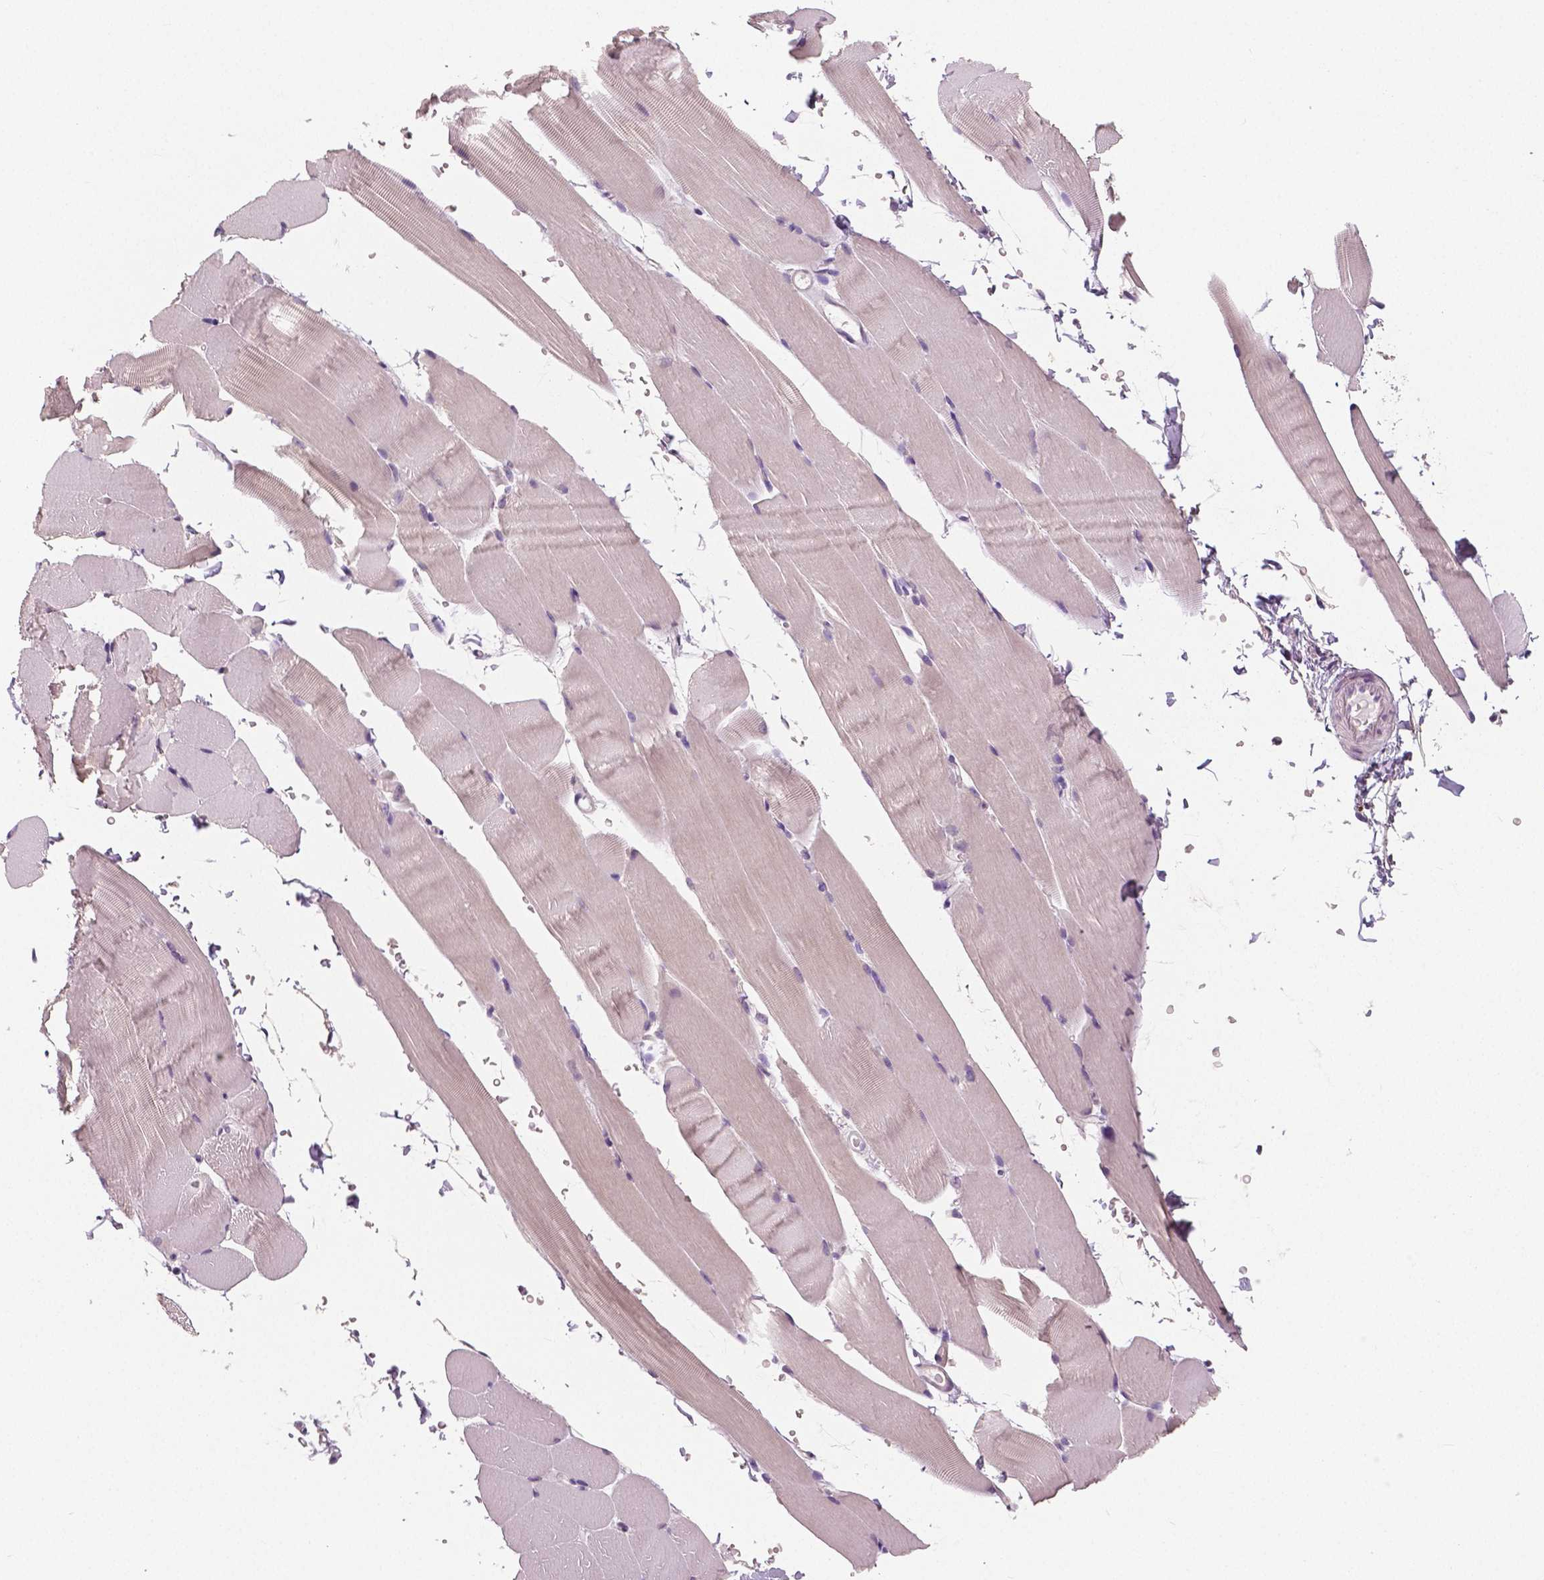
{"staining": {"intensity": "negative", "quantity": "none", "location": "none"}, "tissue": "skeletal muscle", "cell_type": "Myocytes", "image_type": "normal", "snomed": [{"axis": "morphology", "description": "Normal tissue, NOS"}, {"axis": "topography", "description": "Skeletal muscle"}], "caption": "Myocytes show no significant protein staining in benign skeletal muscle. (Brightfield microscopy of DAB (3,3'-diaminobenzidine) IHC at high magnification).", "gene": "NECAB1", "patient": {"sex": "female", "age": 37}}